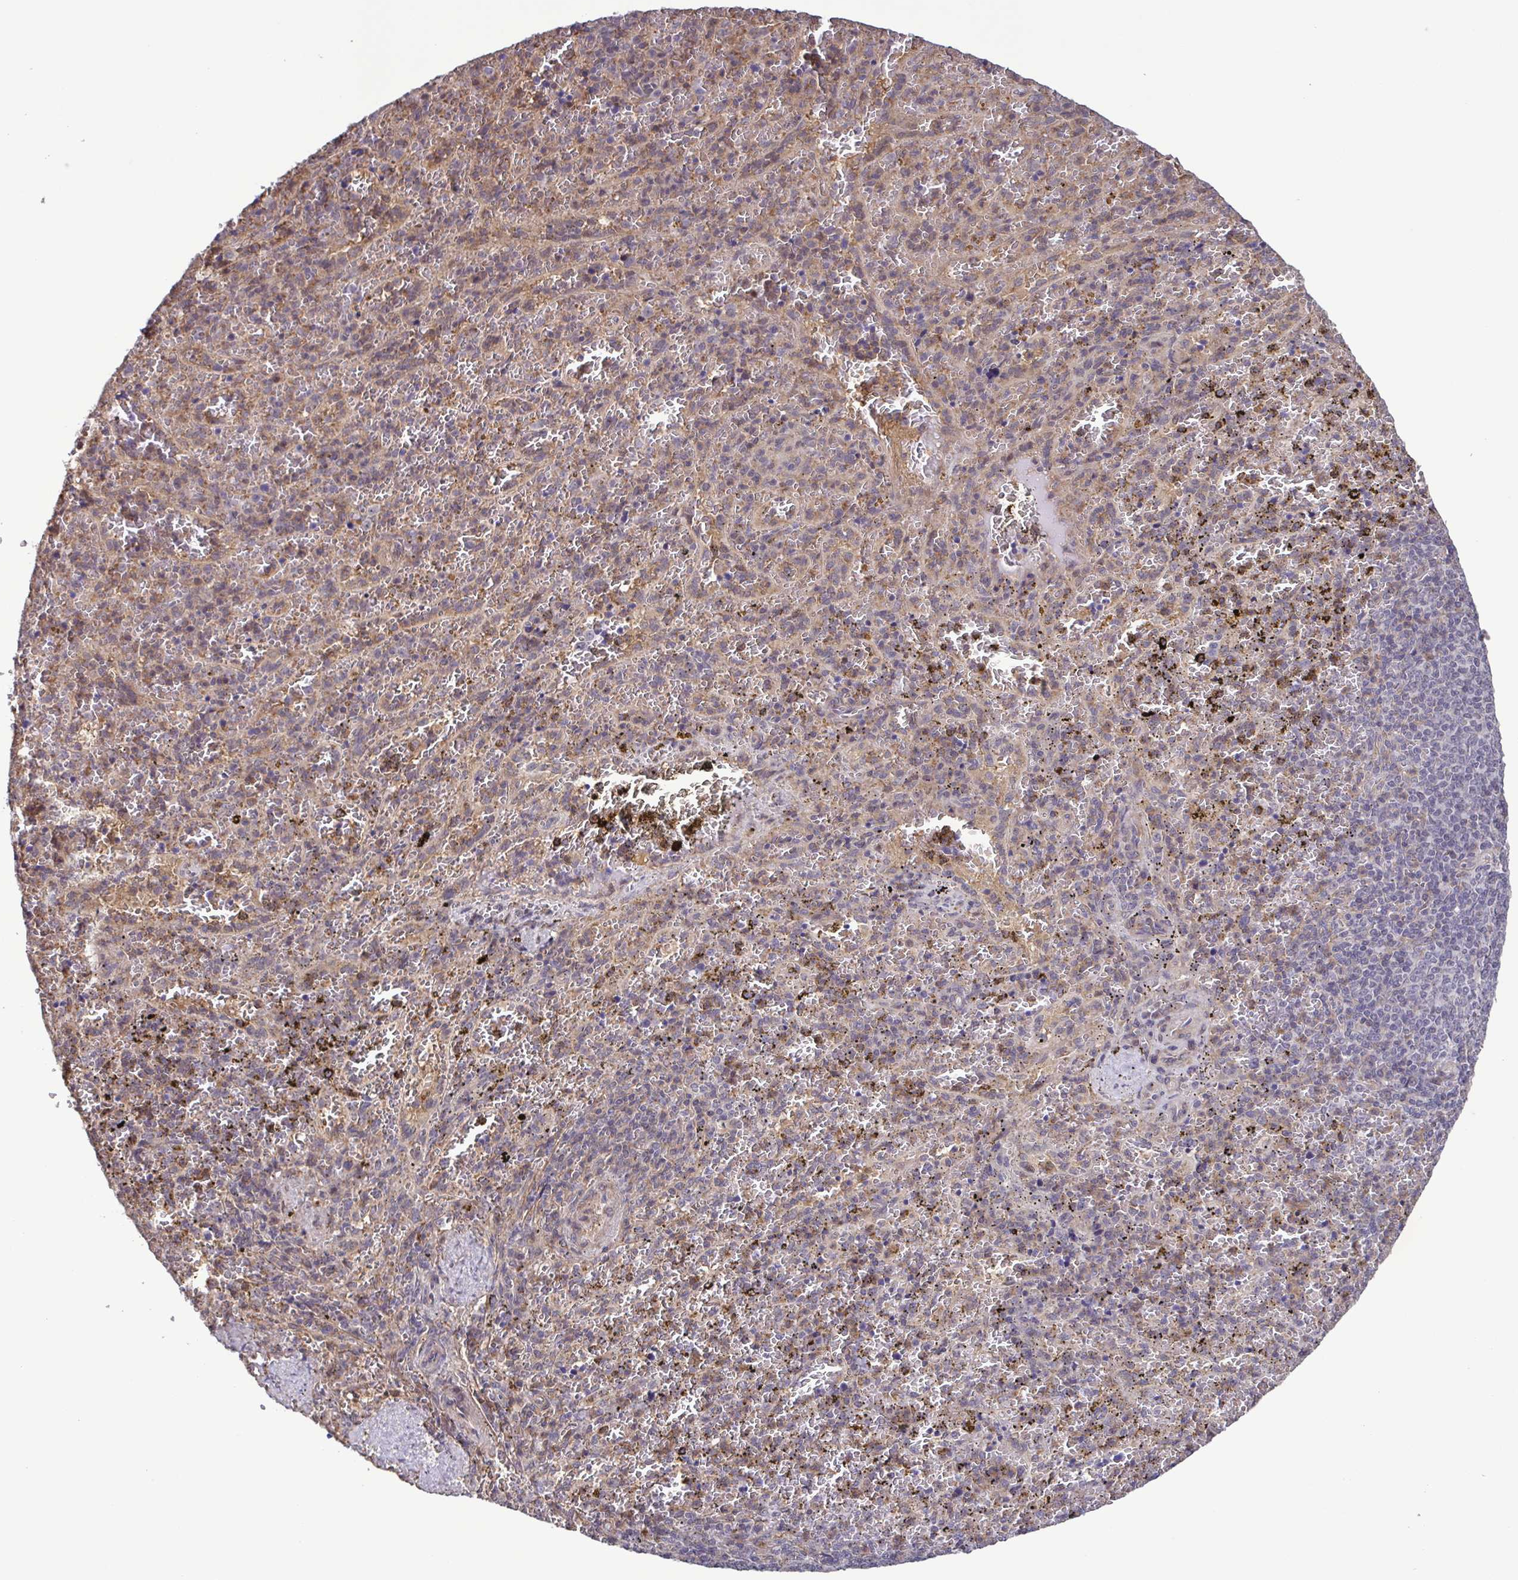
{"staining": {"intensity": "negative", "quantity": "none", "location": "none"}, "tissue": "spleen", "cell_type": "Cells in red pulp", "image_type": "normal", "snomed": [{"axis": "morphology", "description": "Normal tissue, NOS"}, {"axis": "topography", "description": "Spleen"}], "caption": "The image exhibits no significant expression in cells in red pulp of spleen.", "gene": "ZNF200", "patient": {"sex": "female", "age": 50}}